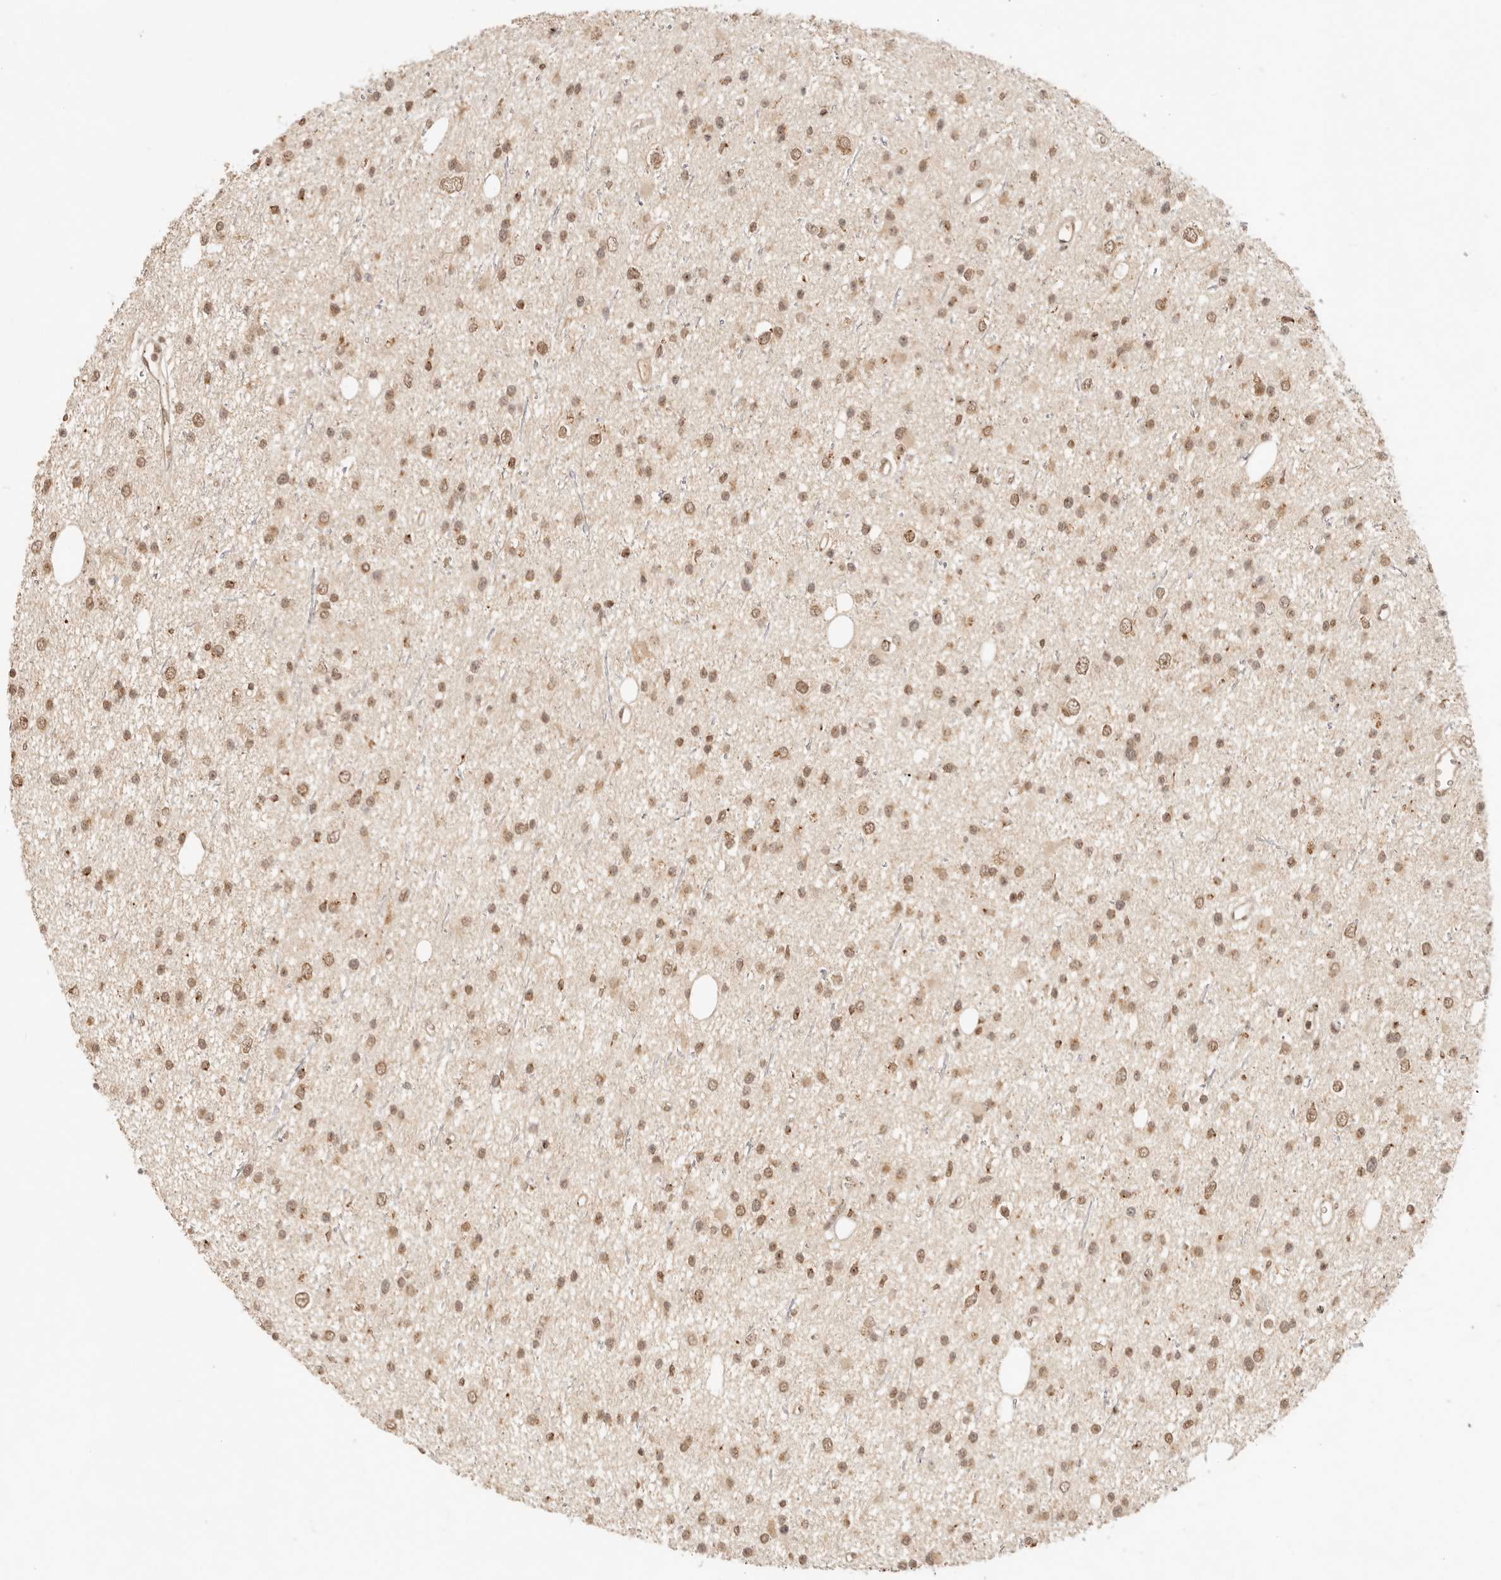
{"staining": {"intensity": "moderate", "quantity": ">75%", "location": "cytoplasmic/membranous,nuclear"}, "tissue": "glioma", "cell_type": "Tumor cells", "image_type": "cancer", "snomed": [{"axis": "morphology", "description": "Glioma, malignant, Low grade"}, {"axis": "topography", "description": "Cerebral cortex"}], "caption": "Glioma stained with a brown dye demonstrates moderate cytoplasmic/membranous and nuclear positive expression in about >75% of tumor cells.", "gene": "INTS11", "patient": {"sex": "female", "age": 39}}